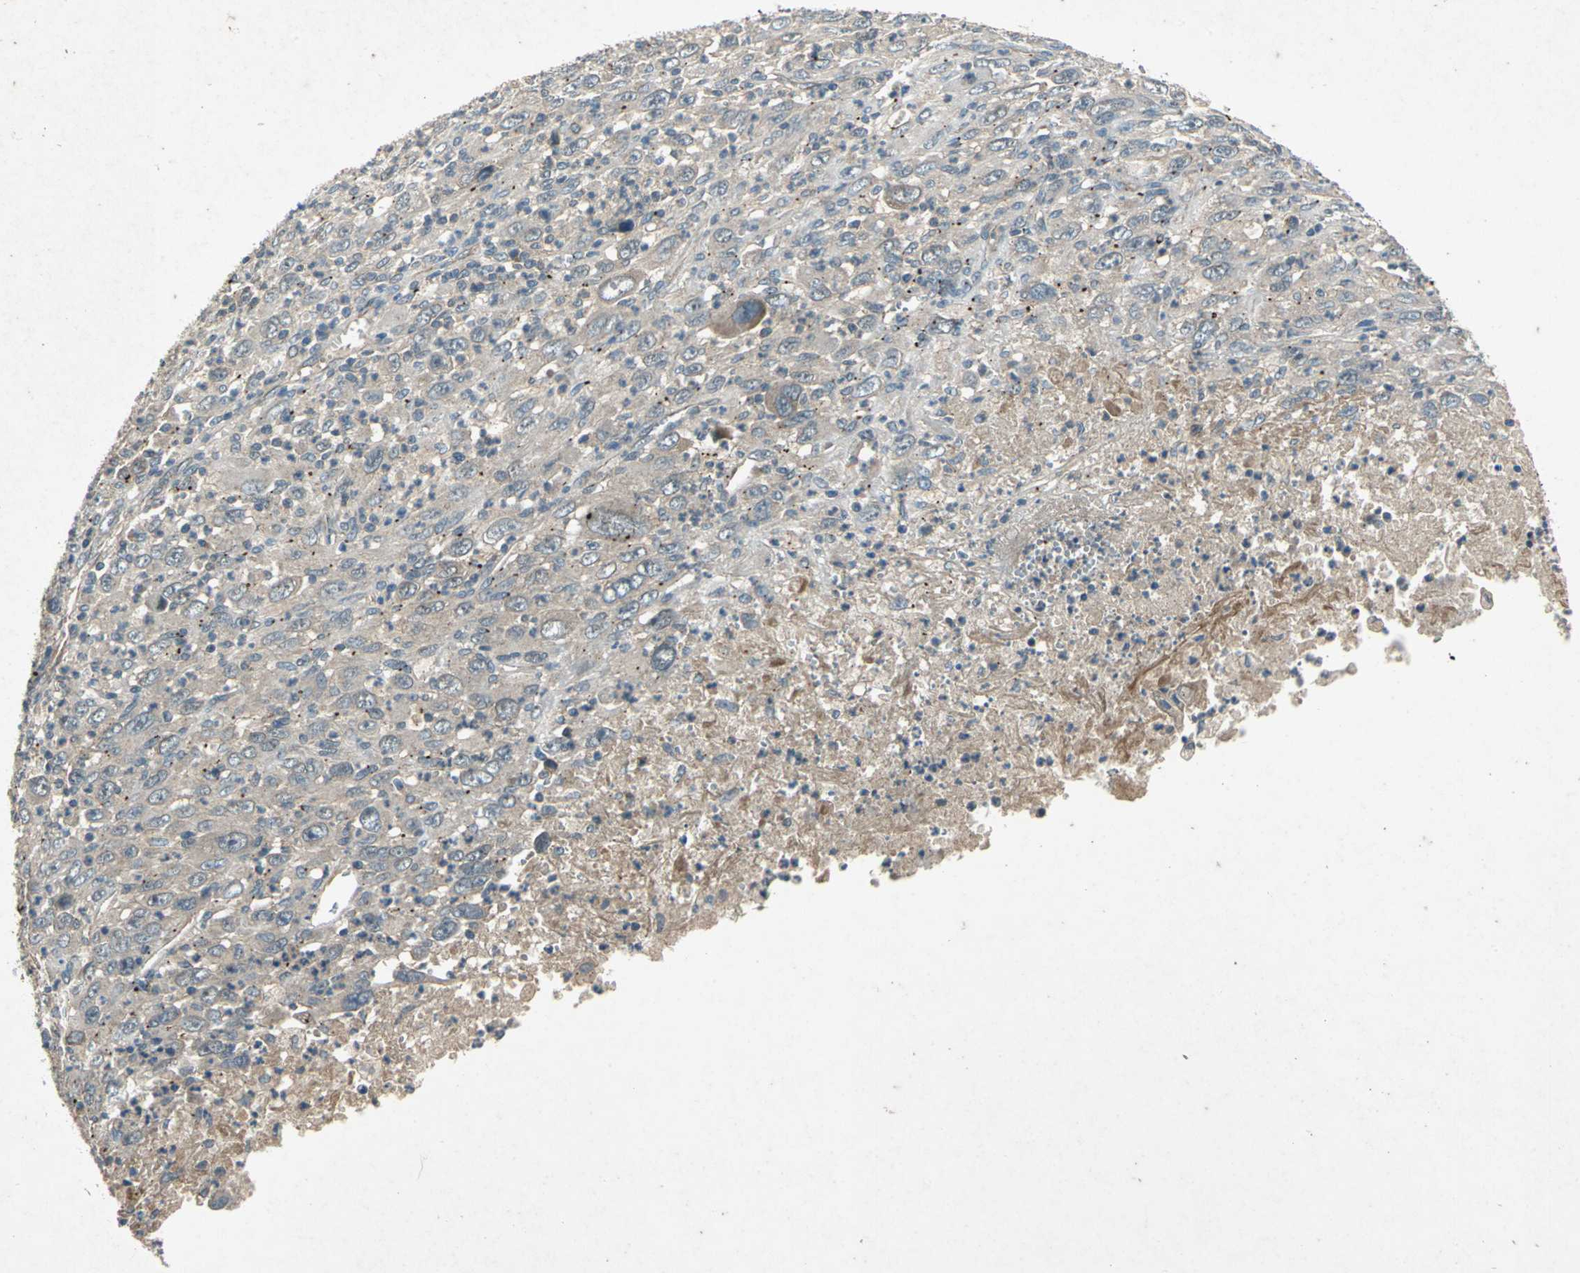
{"staining": {"intensity": "weak", "quantity": "25%-75%", "location": "cytoplasmic/membranous"}, "tissue": "melanoma", "cell_type": "Tumor cells", "image_type": "cancer", "snomed": [{"axis": "morphology", "description": "Malignant melanoma, Metastatic site"}, {"axis": "topography", "description": "Skin"}], "caption": "Protein staining exhibits weak cytoplasmic/membranous staining in approximately 25%-75% of tumor cells in malignant melanoma (metastatic site).", "gene": "EMCN", "patient": {"sex": "female", "age": 56}}